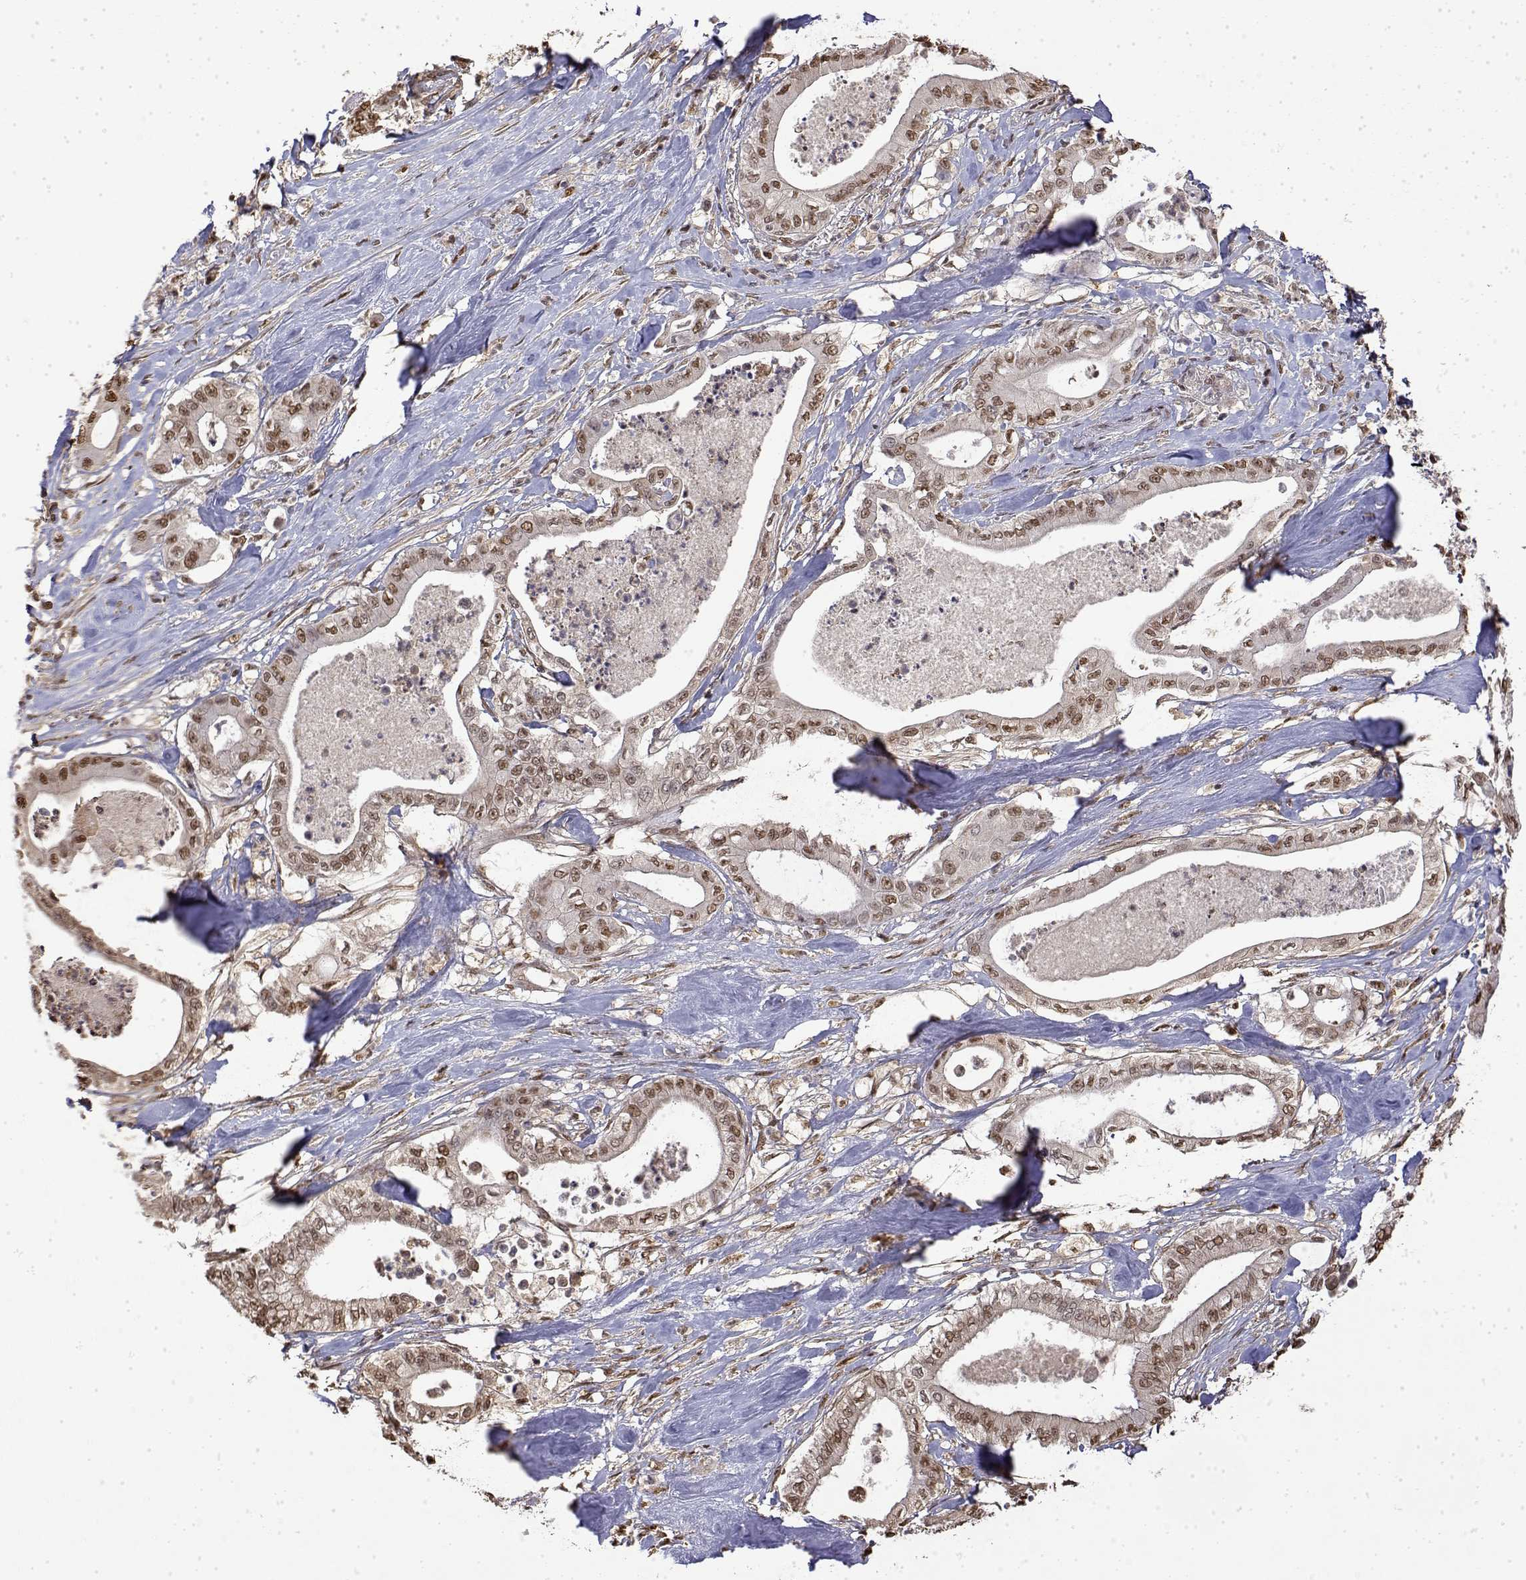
{"staining": {"intensity": "moderate", "quantity": ">75%", "location": "nuclear"}, "tissue": "pancreatic cancer", "cell_type": "Tumor cells", "image_type": "cancer", "snomed": [{"axis": "morphology", "description": "Adenocarcinoma, NOS"}, {"axis": "topography", "description": "Pancreas"}], "caption": "Tumor cells show medium levels of moderate nuclear staining in approximately >75% of cells in human adenocarcinoma (pancreatic).", "gene": "TPI1", "patient": {"sex": "male", "age": 71}}